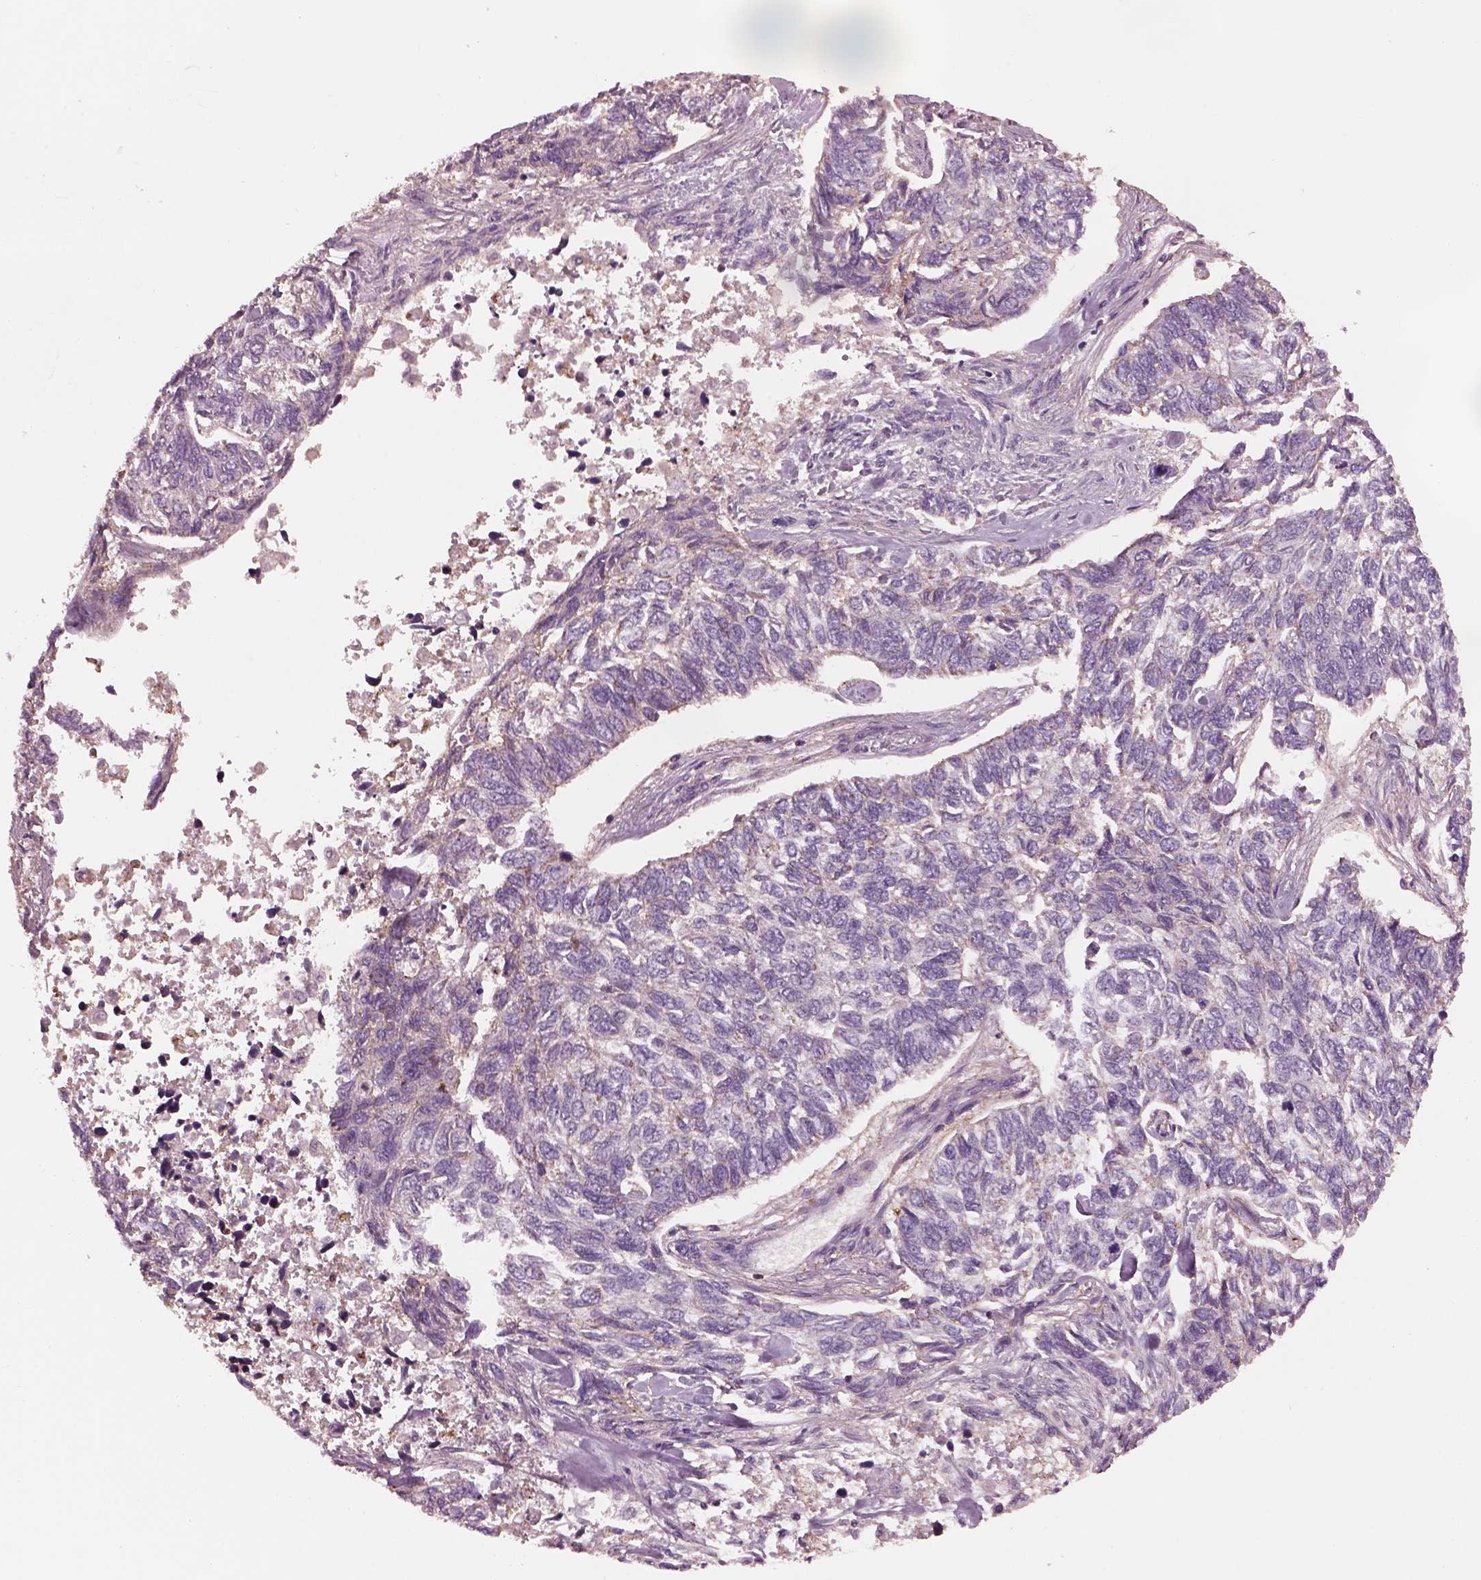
{"staining": {"intensity": "negative", "quantity": "none", "location": "none"}, "tissue": "skin cancer", "cell_type": "Tumor cells", "image_type": "cancer", "snomed": [{"axis": "morphology", "description": "Basal cell carcinoma"}, {"axis": "topography", "description": "Skin"}], "caption": "Tumor cells show no significant expression in basal cell carcinoma (skin).", "gene": "SRI", "patient": {"sex": "female", "age": 65}}